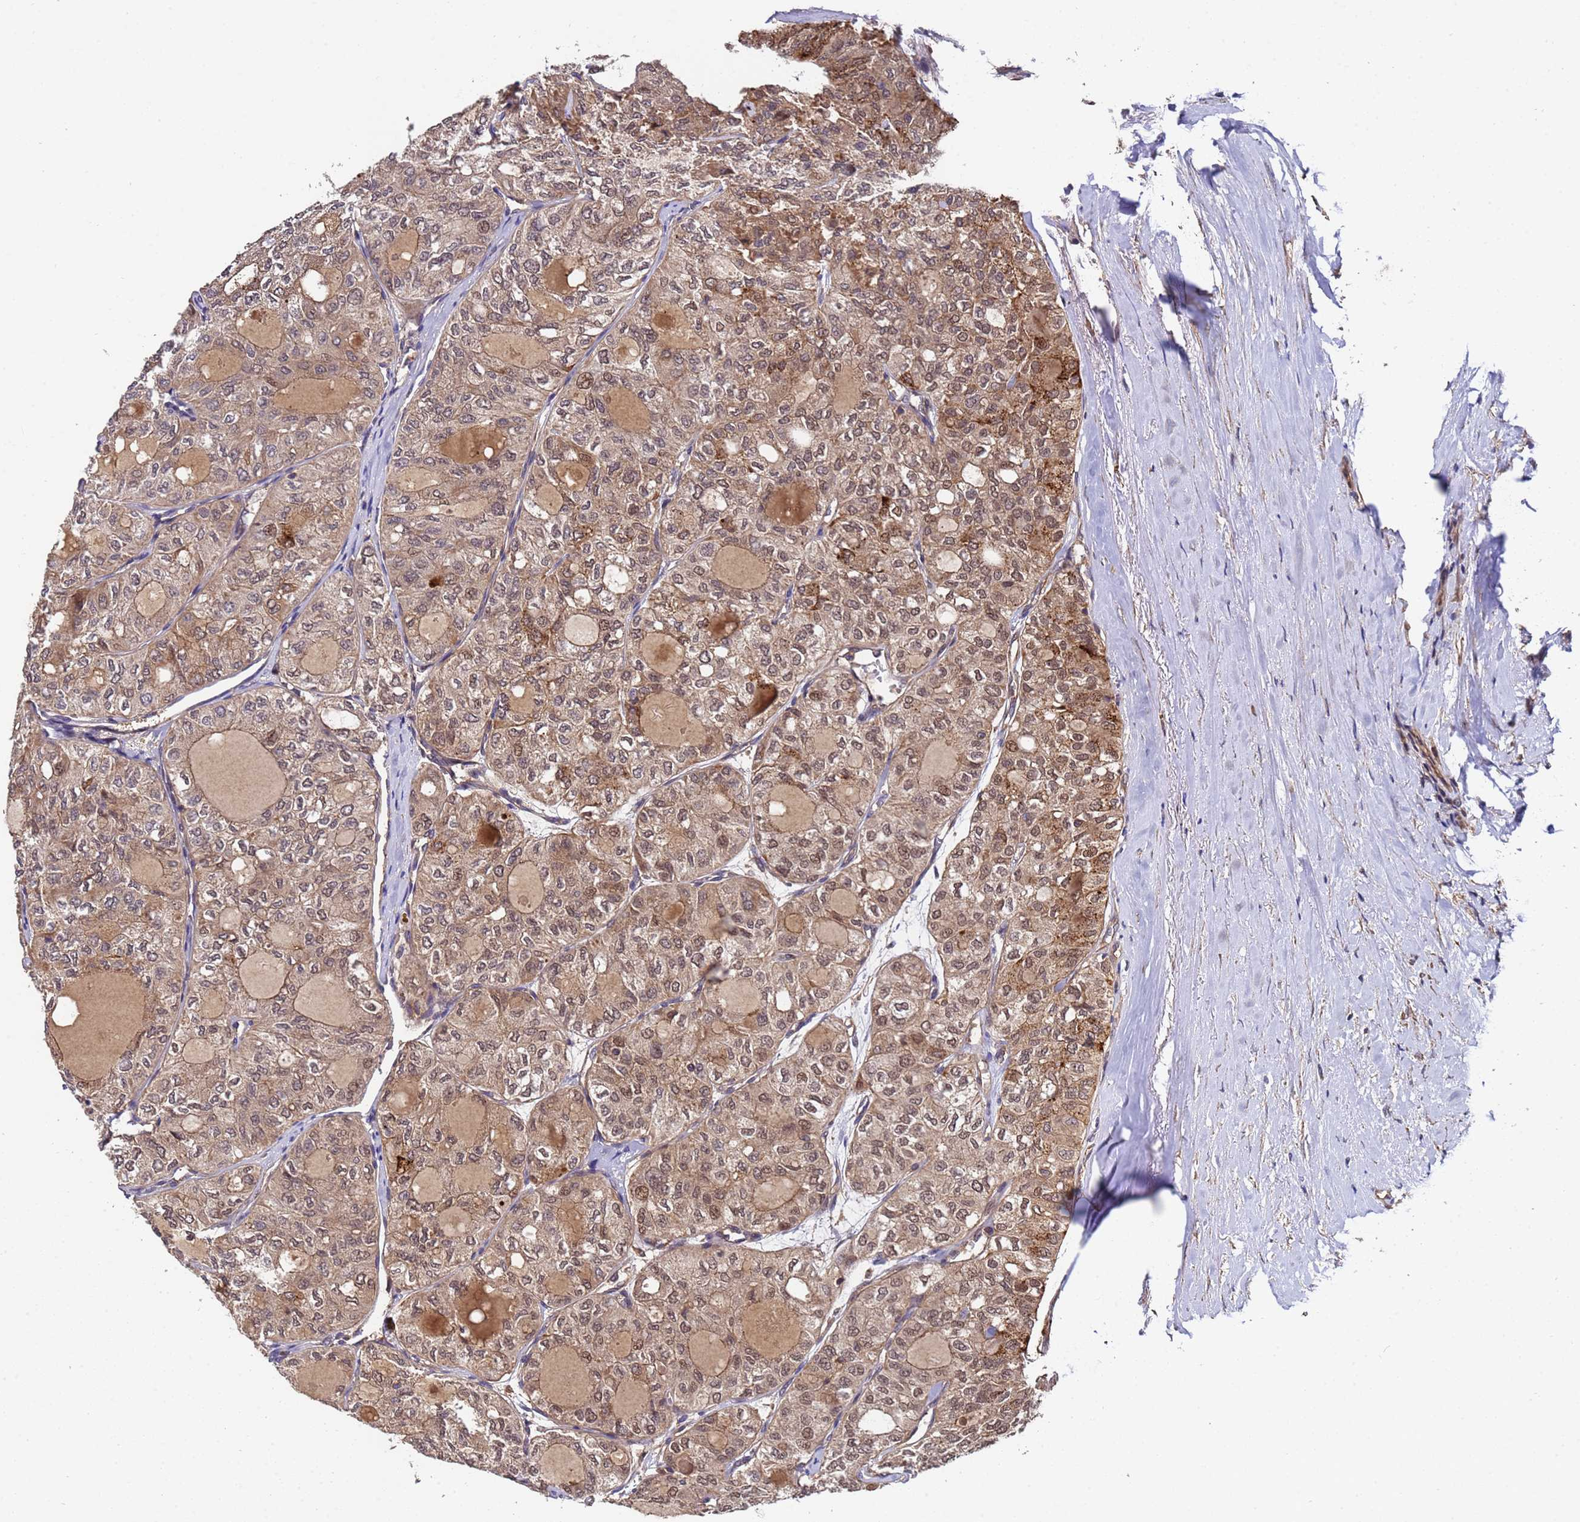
{"staining": {"intensity": "moderate", "quantity": ">75%", "location": "cytoplasmic/membranous,nuclear"}, "tissue": "thyroid cancer", "cell_type": "Tumor cells", "image_type": "cancer", "snomed": [{"axis": "morphology", "description": "Follicular adenoma carcinoma, NOS"}, {"axis": "topography", "description": "Thyroid gland"}], "caption": "Brown immunohistochemical staining in human thyroid follicular adenoma carcinoma displays moderate cytoplasmic/membranous and nuclear staining in about >75% of tumor cells. (brown staining indicates protein expression, while blue staining denotes nuclei).", "gene": "GSTCD", "patient": {"sex": "male", "age": 75}}